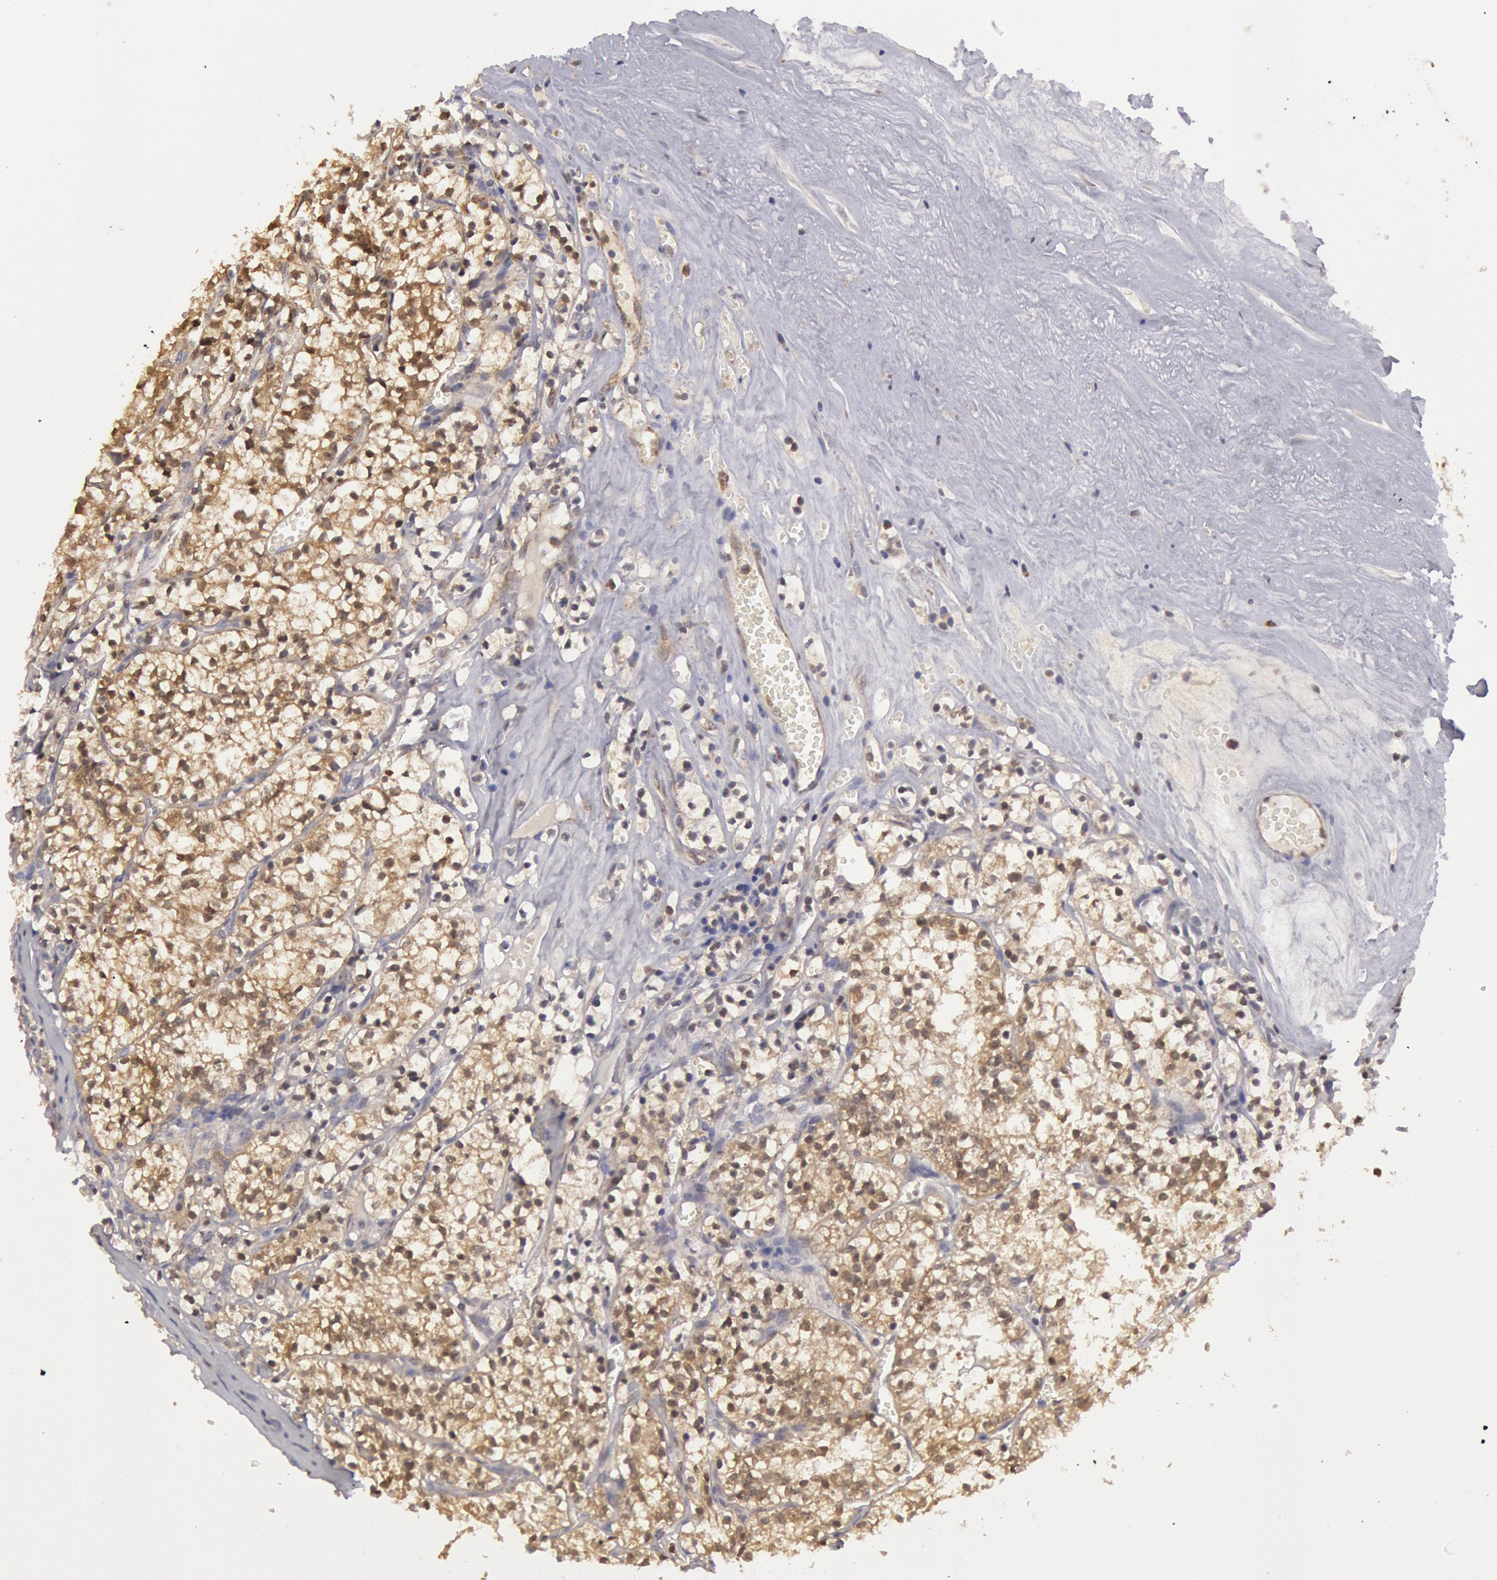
{"staining": {"intensity": "weak", "quantity": "<25%", "location": "cytoplasmic/membranous"}, "tissue": "renal cancer", "cell_type": "Tumor cells", "image_type": "cancer", "snomed": [{"axis": "morphology", "description": "Adenocarcinoma, NOS"}, {"axis": "topography", "description": "Kidney"}], "caption": "The IHC photomicrograph has no significant positivity in tumor cells of renal cancer tissue. Nuclei are stained in blue.", "gene": "MPST", "patient": {"sex": "male", "age": 61}}